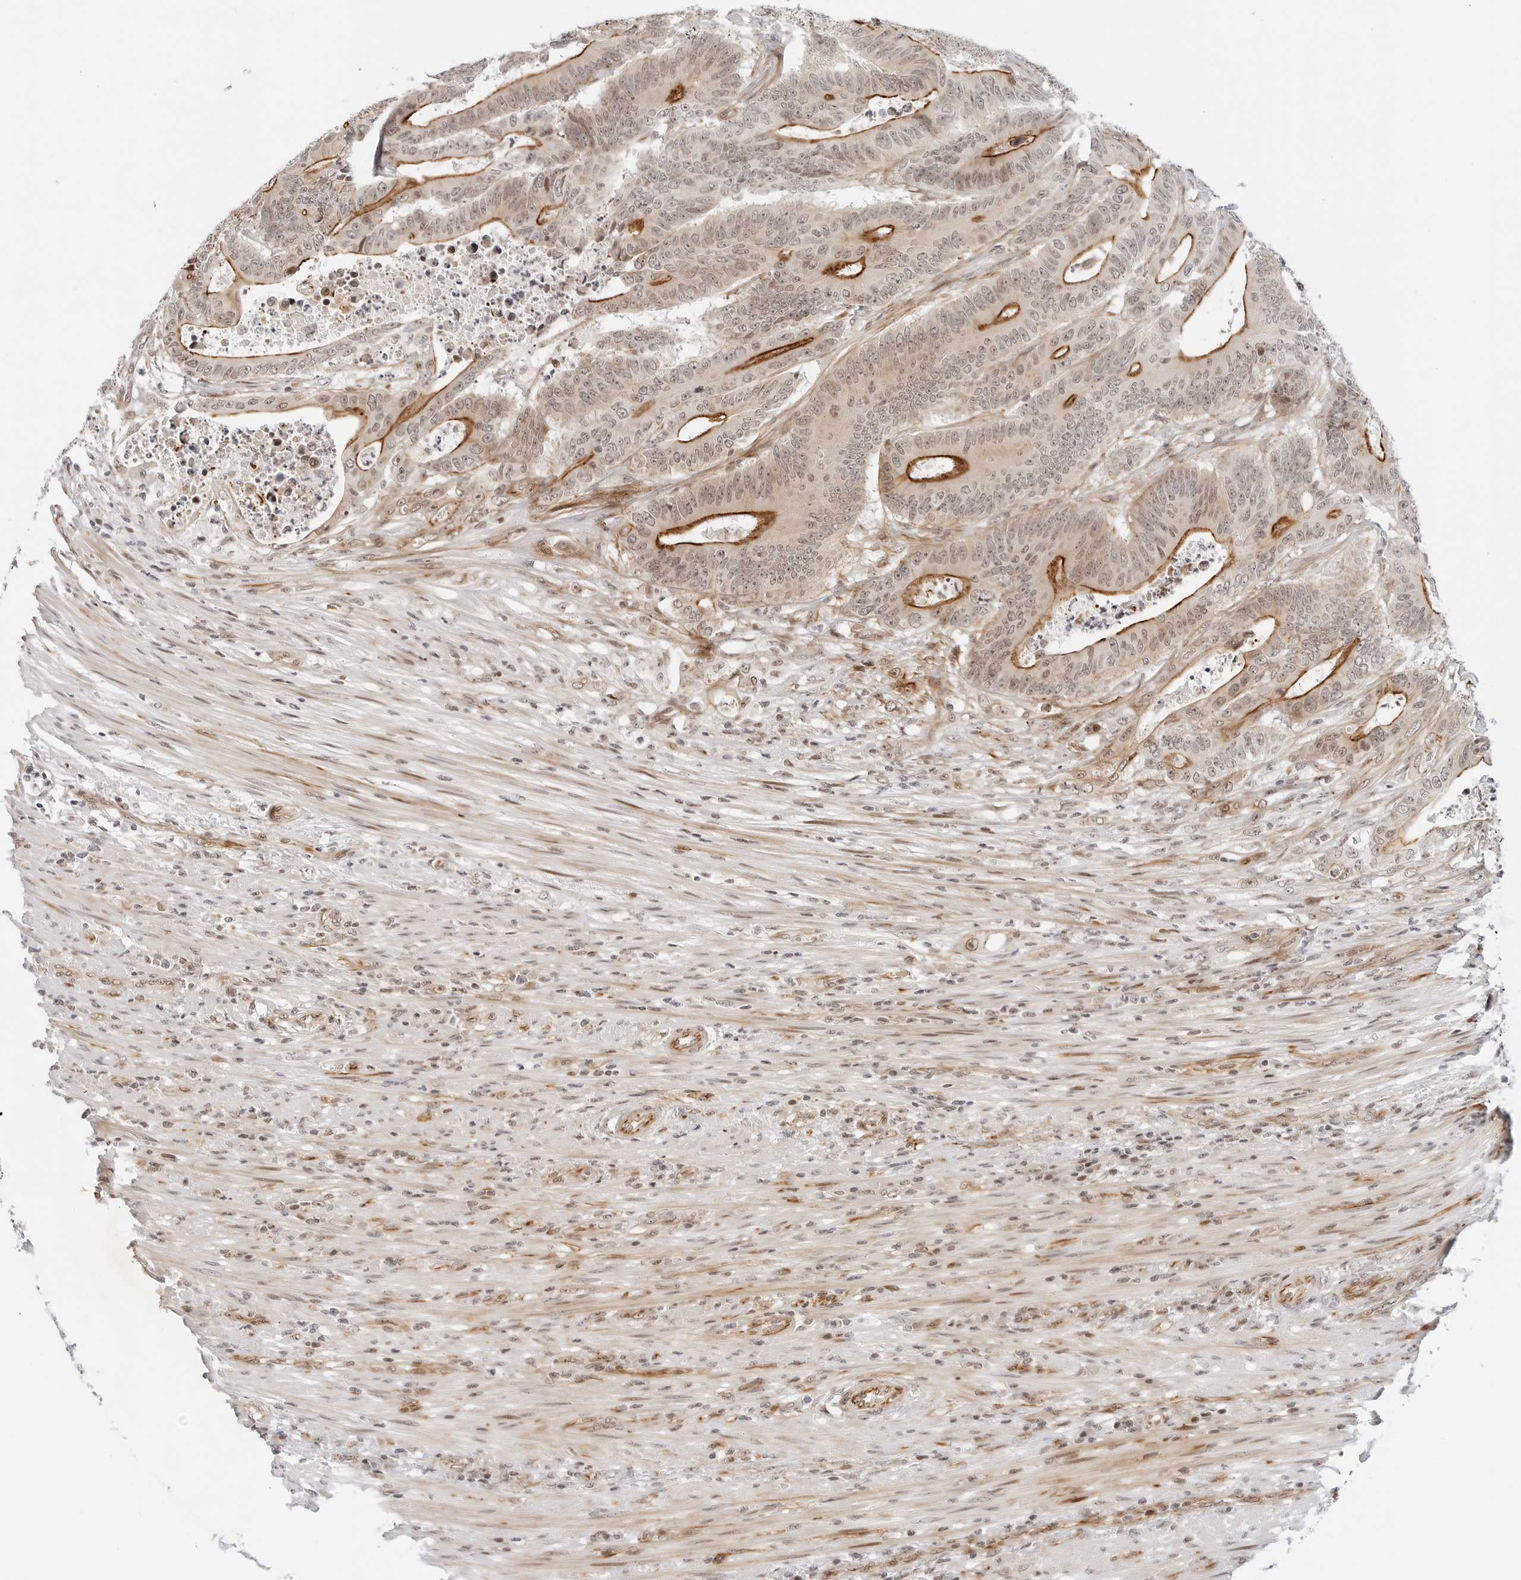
{"staining": {"intensity": "strong", "quantity": "<25%", "location": "cytoplasmic/membranous,nuclear"}, "tissue": "colorectal cancer", "cell_type": "Tumor cells", "image_type": "cancer", "snomed": [{"axis": "morphology", "description": "Adenocarcinoma, NOS"}, {"axis": "topography", "description": "Colon"}], "caption": "Protein expression analysis of human colorectal adenocarcinoma reveals strong cytoplasmic/membranous and nuclear staining in approximately <25% of tumor cells. The protein of interest is shown in brown color, while the nuclei are stained blue.", "gene": "ZNF613", "patient": {"sex": "male", "age": 83}}